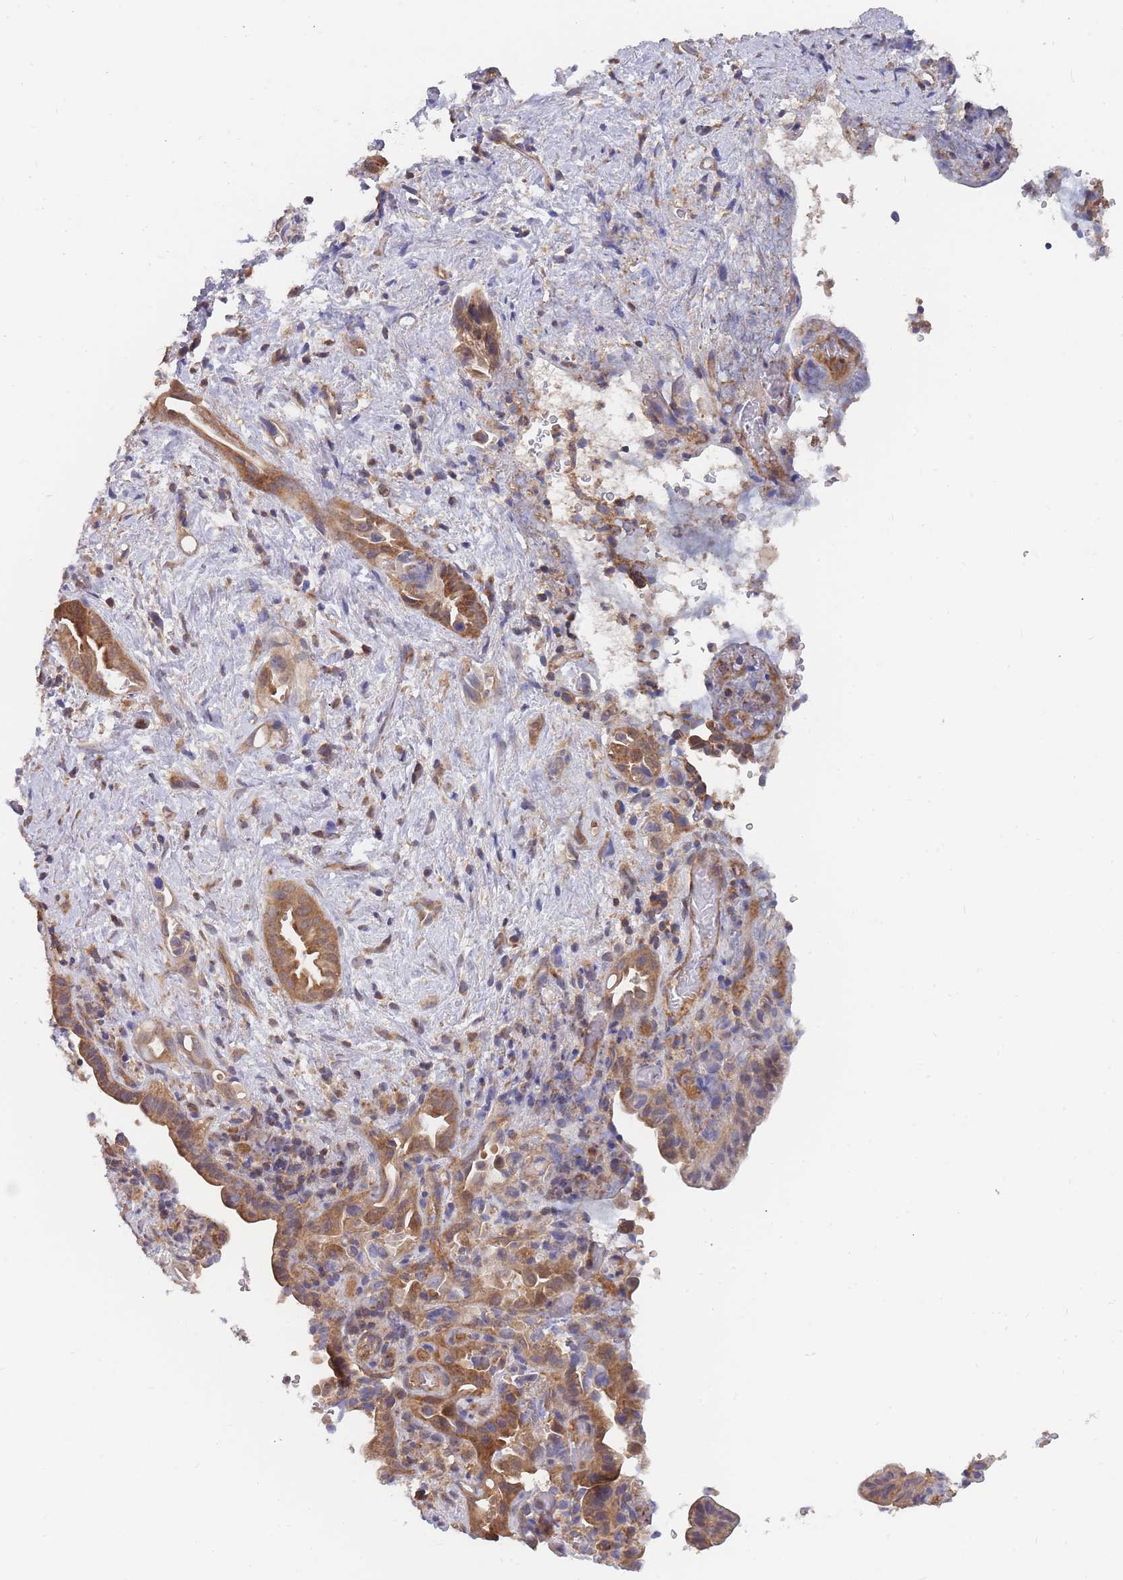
{"staining": {"intensity": "moderate", "quantity": ">75%", "location": "cytoplasmic/membranous"}, "tissue": "liver cancer", "cell_type": "Tumor cells", "image_type": "cancer", "snomed": [{"axis": "morphology", "description": "Cholangiocarcinoma"}, {"axis": "topography", "description": "Liver"}], "caption": "Immunohistochemistry (IHC) image of neoplastic tissue: cholangiocarcinoma (liver) stained using IHC reveals medium levels of moderate protein expression localized specifically in the cytoplasmic/membranous of tumor cells, appearing as a cytoplasmic/membranous brown color.", "gene": "MRPS18B", "patient": {"sex": "female", "age": 68}}